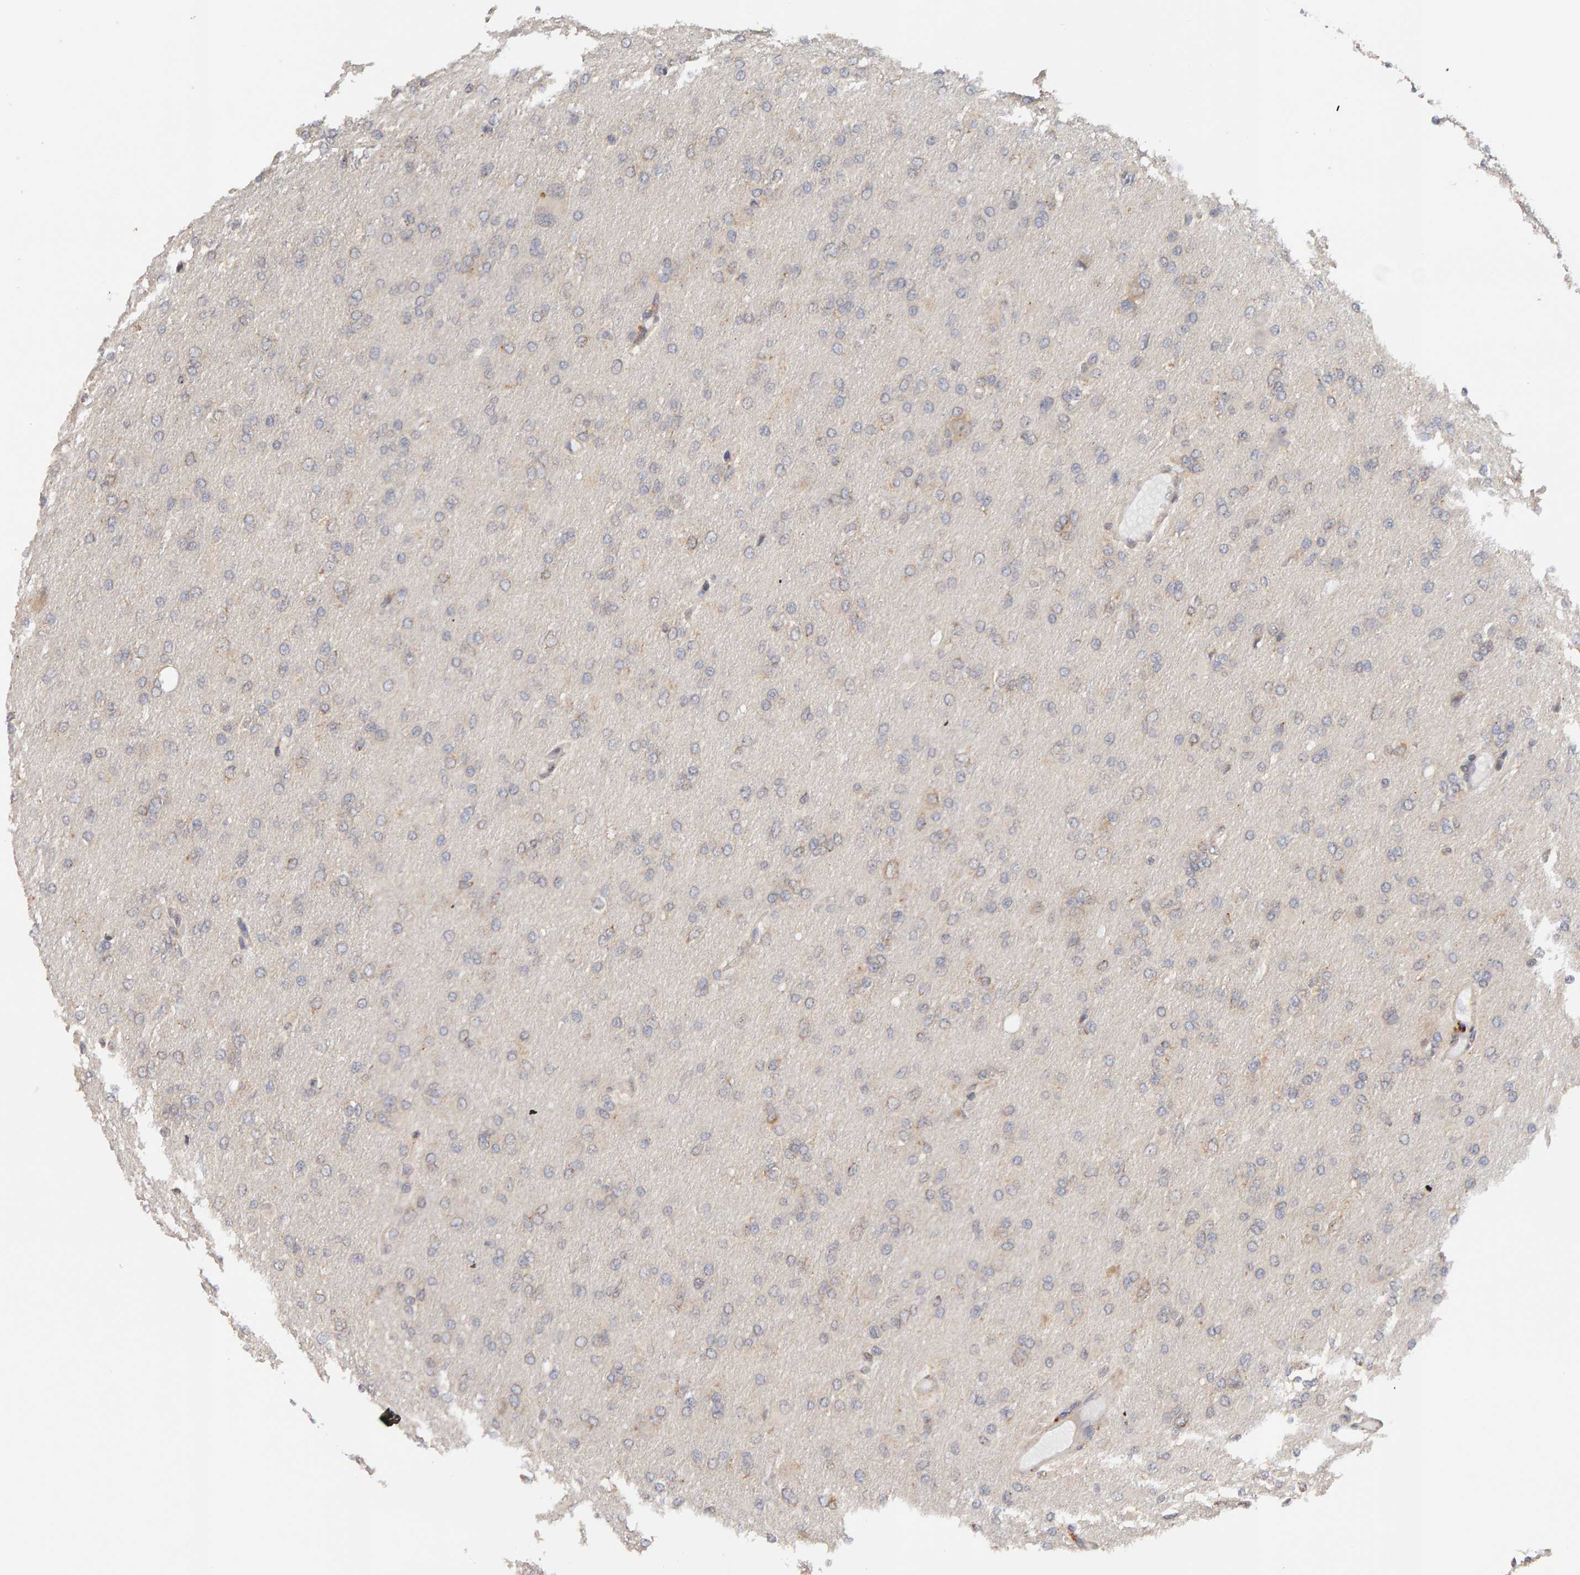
{"staining": {"intensity": "negative", "quantity": "none", "location": "none"}, "tissue": "glioma", "cell_type": "Tumor cells", "image_type": "cancer", "snomed": [{"axis": "morphology", "description": "Glioma, malignant, High grade"}, {"axis": "topography", "description": "Cerebral cortex"}], "caption": "IHC photomicrograph of malignant glioma (high-grade) stained for a protein (brown), which demonstrates no staining in tumor cells.", "gene": "DNAJC7", "patient": {"sex": "female", "age": 36}}